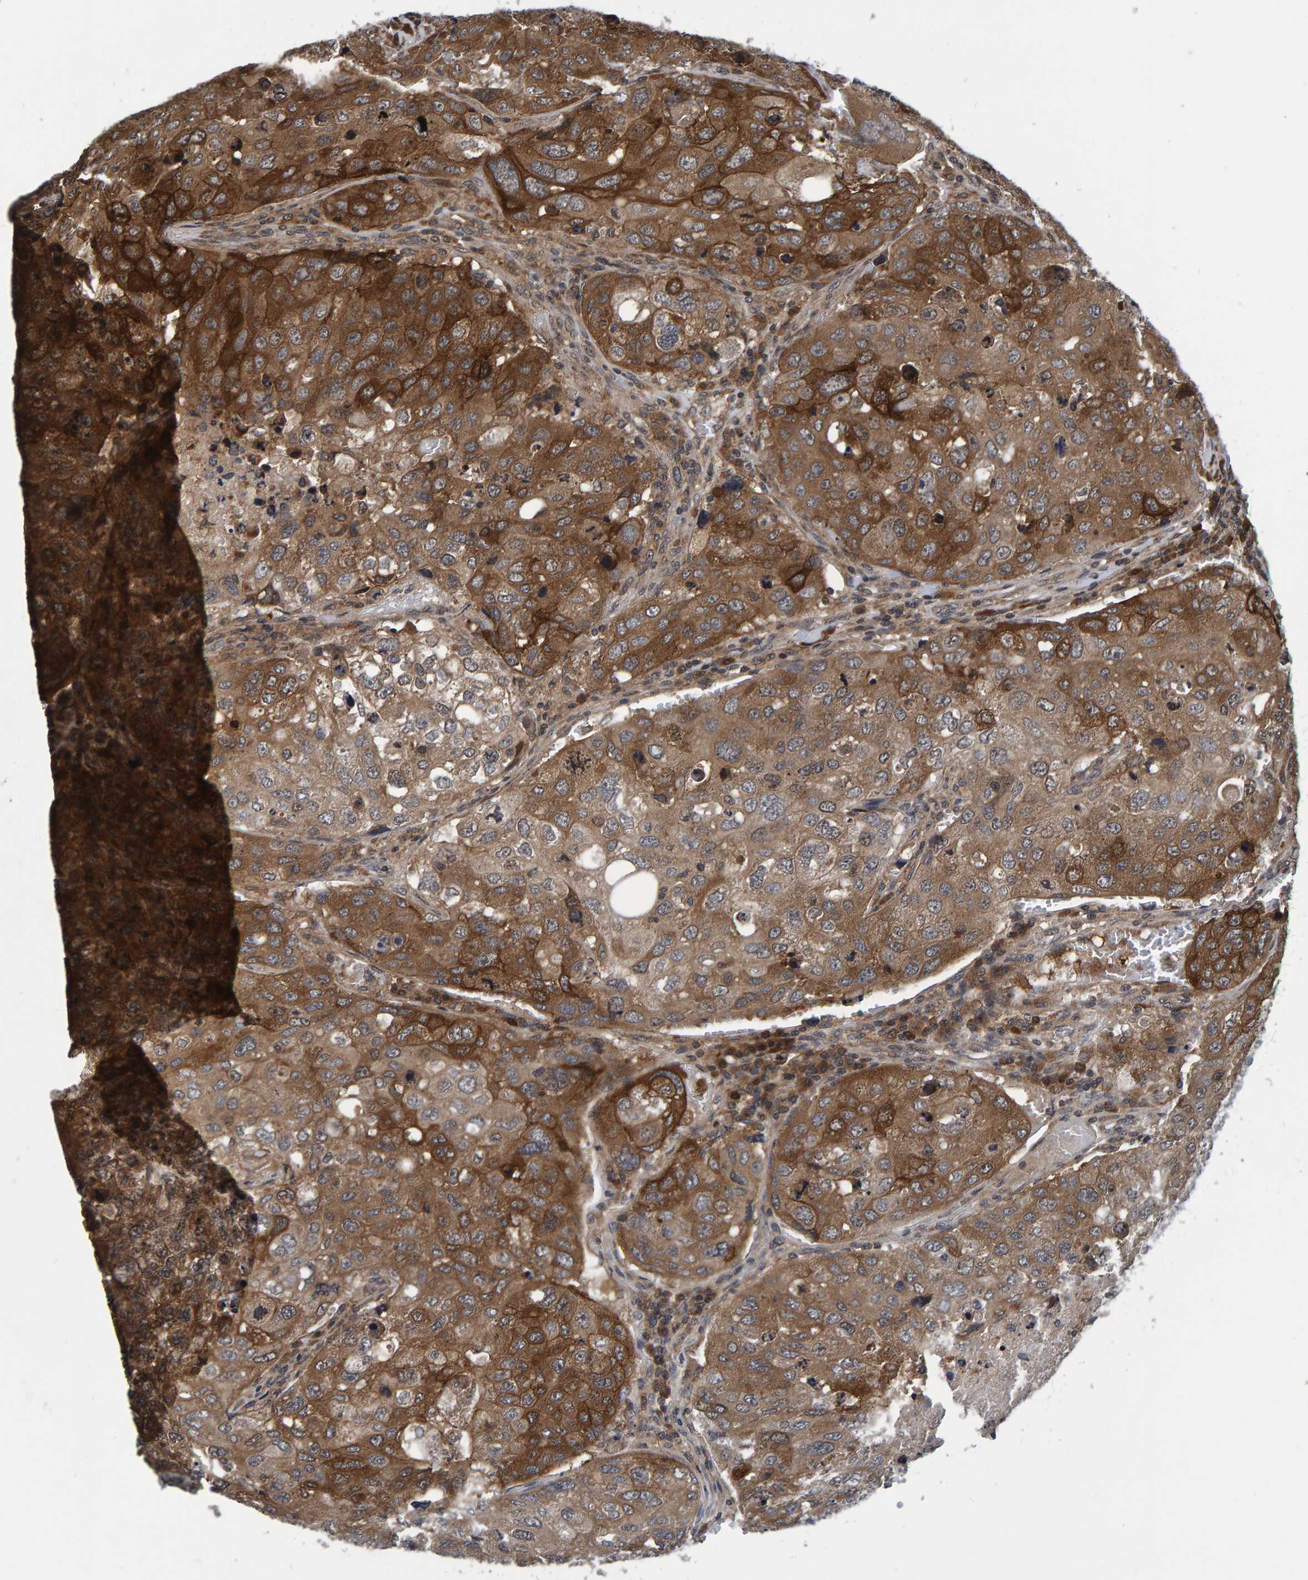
{"staining": {"intensity": "moderate", "quantity": ">75%", "location": "cytoplasmic/membranous"}, "tissue": "urothelial cancer", "cell_type": "Tumor cells", "image_type": "cancer", "snomed": [{"axis": "morphology", "description": "Urothelial carcinoma, High grade"}, {"axis": "topography", "description": "Lymph node"}, {"axis": "topography", "description": "Urinary bladder"}], "caption": "Urothelial carcinoma (high-grade) stained with DAB (3,3'-diaminobenzidine) immunohistochemistry (IHC) displays medium levels of moderate cytoplasmic/membranous positivity in about >75% of tumor cells.", "gene": "GAB2", "patient": {"sex": "male", "age": 51}}